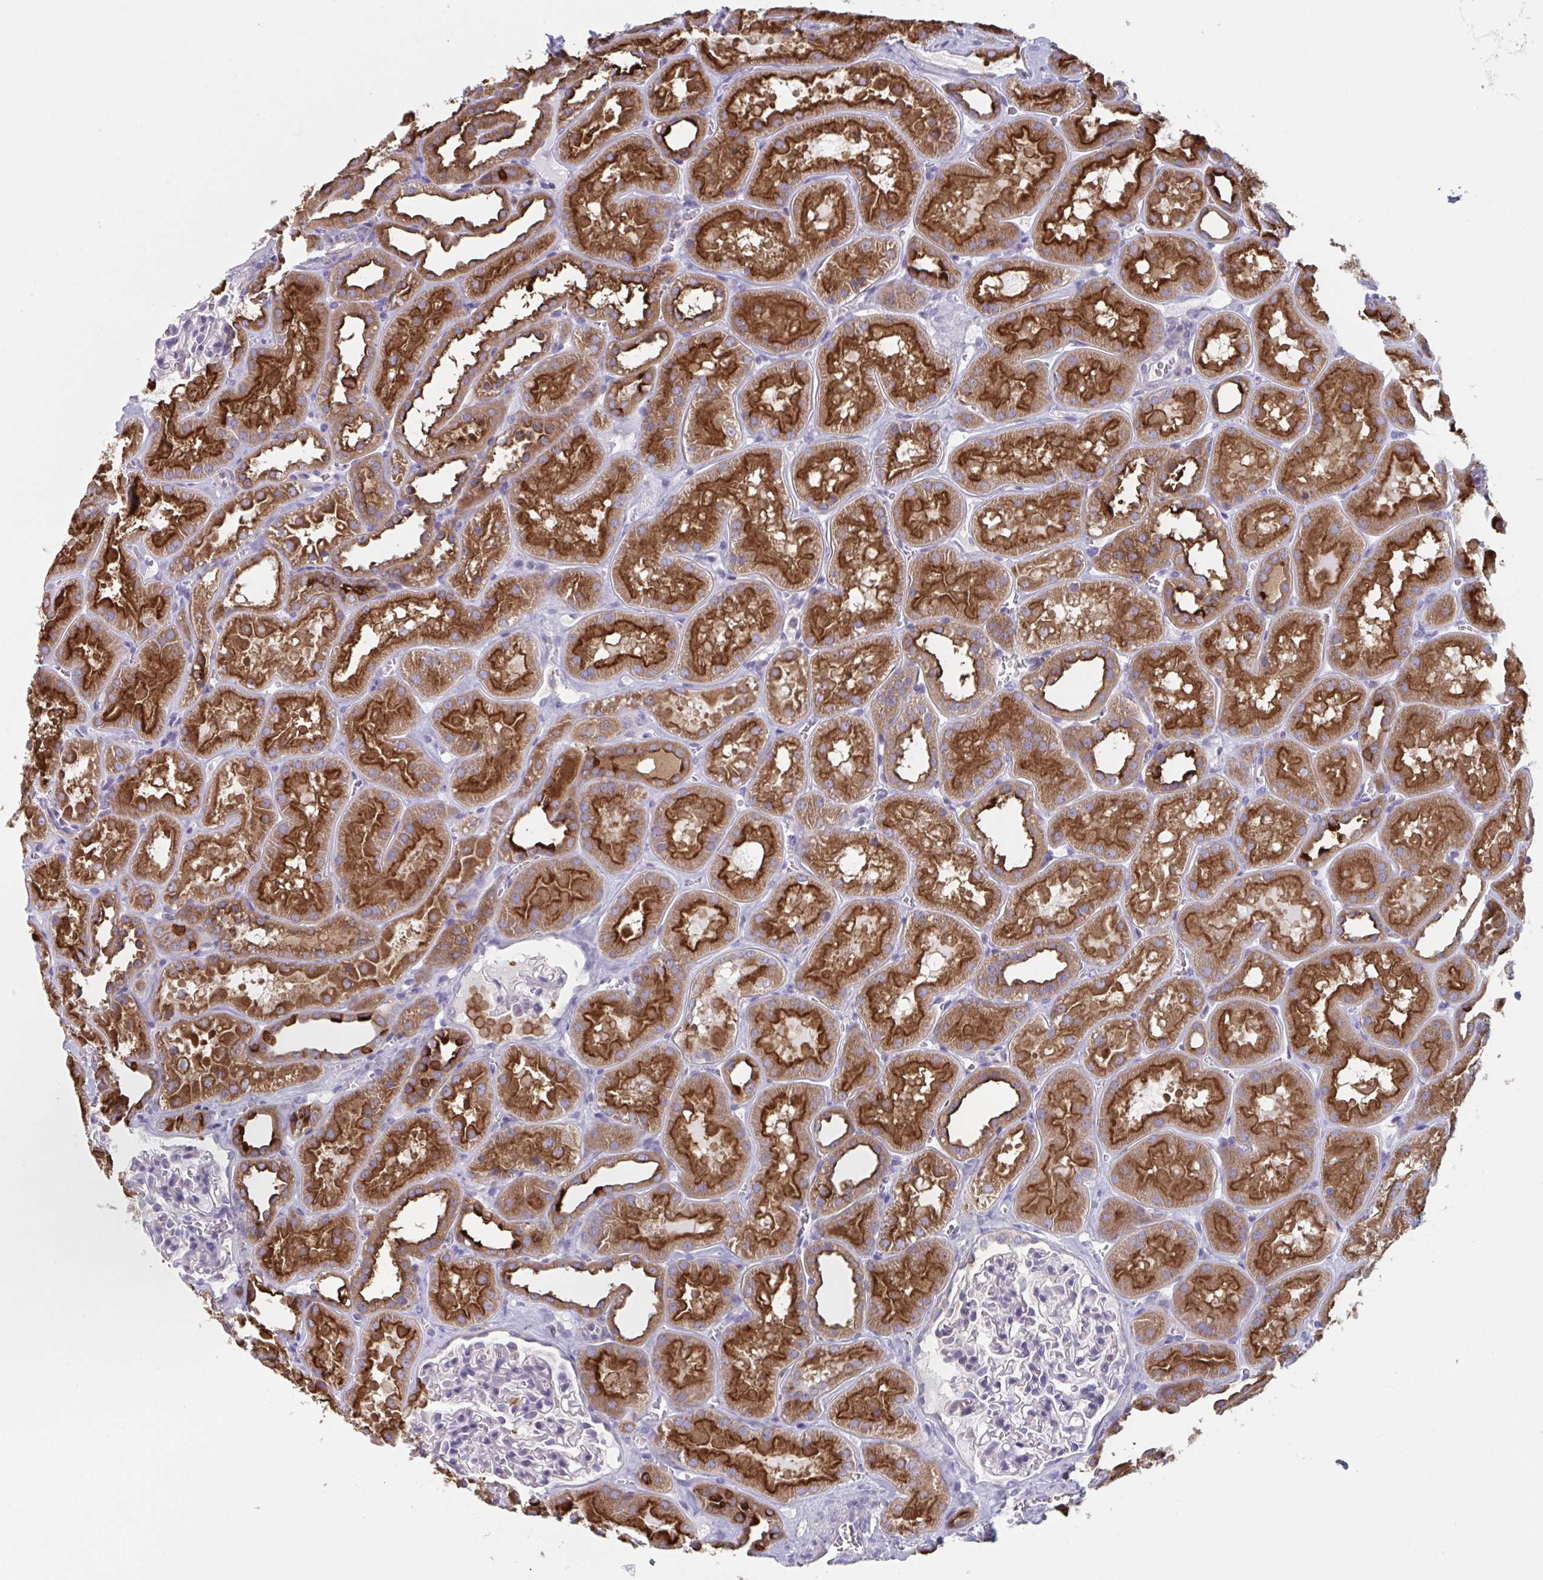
{"staining": {"intensity": "moderate", "quantity": "<25%", "location": "cytoplasmic/membranous"}, "tissue": "kidney", "cell_type": "Cells in glomeruli", "image_type": "normal", "snomed": [{"axis": "morphology", "description": "Normal tissue, NOS"}, {"axis": "topography", "description": "Kidney"}], "caption": "Protein analysis of normal kidney displays moderate cytoplasmic/membranous positivity in approximately <25% of cells in glomeruli.", "gene": "NIPSNAP1", "patient": {"sex": "female", "age": 41}}